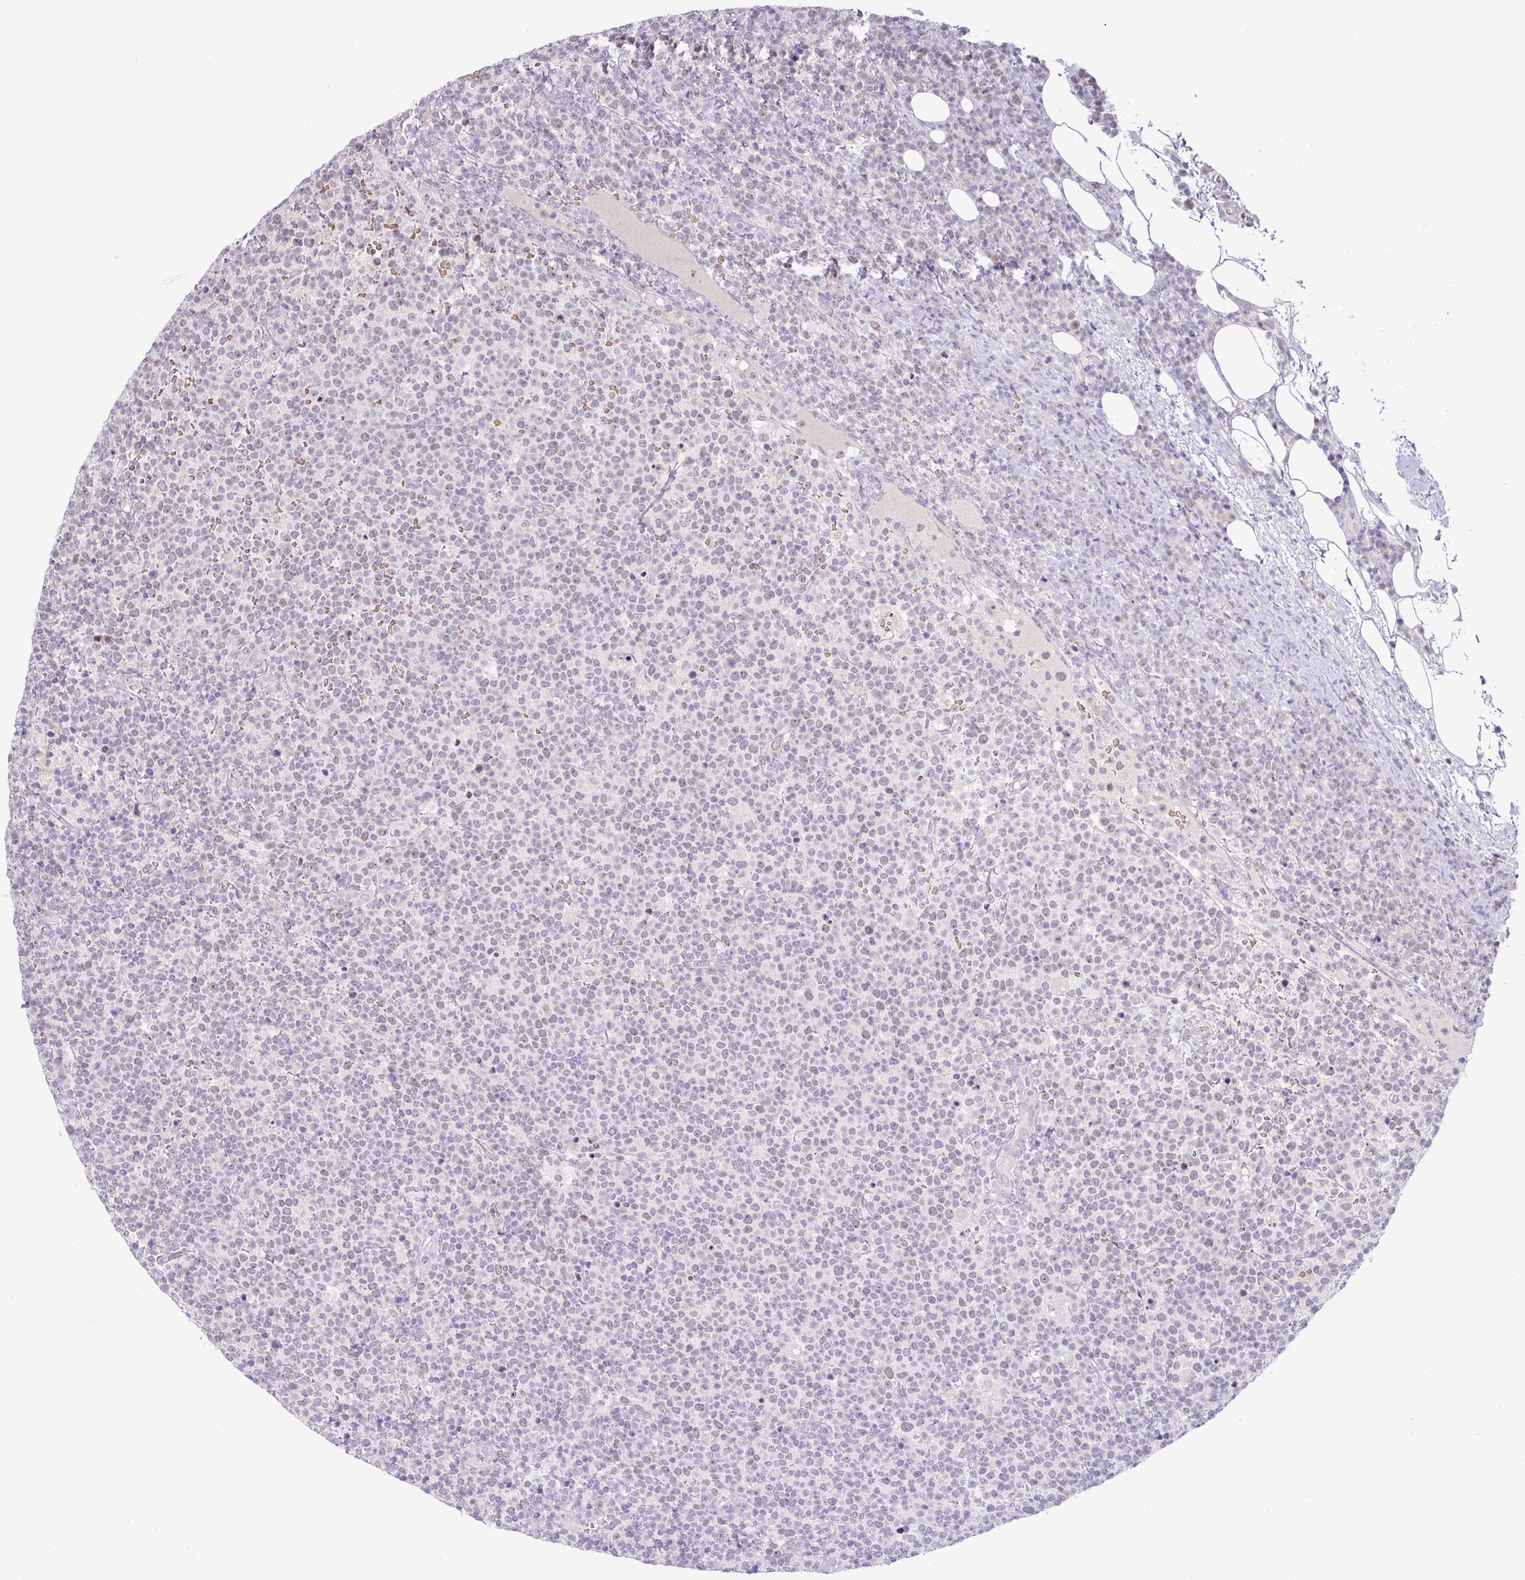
{"staining": {"intensity": "negative", "quantity": "none", "location": "none"}, "tissue": "lymphoma", "cell_type": "Tumor cells", "image_type": "cancer", "snomed": [{"axis": "morphology", "description": "Malignant lymphoma, non-Hodgkin's type, High grade"}, {"axis": "topography", "description": "Lymph node"}], "caption": "The histopathology image shows no significant staining in tumor cells of lymphoma.", "gene": "PARP2", "patient": {"sex": "male", "age": 61}}